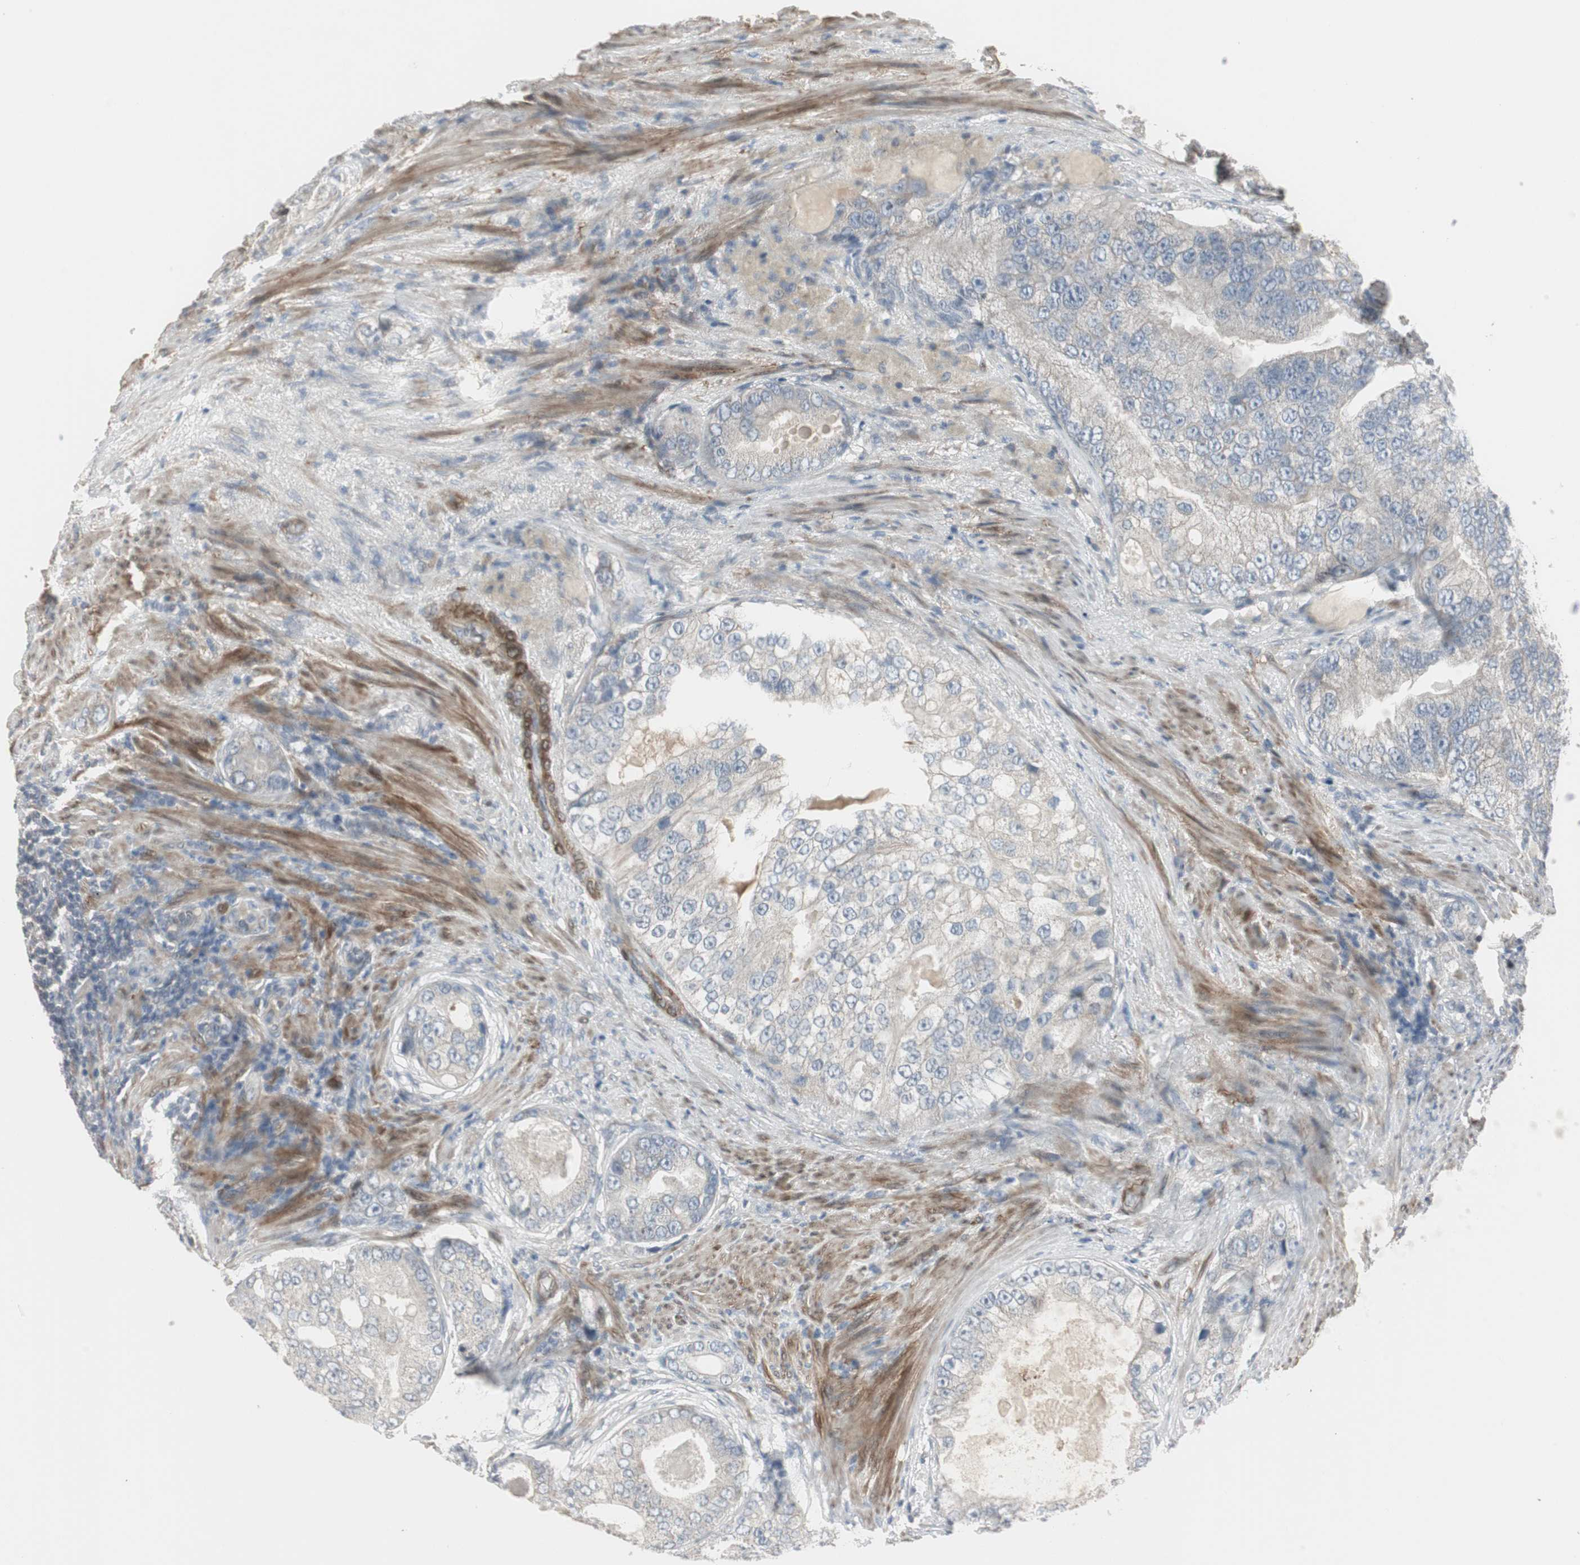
{"staining": {"intensity": "negative", "quantity": "none", "location": "none"}, "tissue": "prostate cancer", "cell_type": "Tumor cells", "image_type": "cancer", "snomed": [{"axis": "morphology", "description": "Adenocarcinoma, High grade"}, {"axis": "topography", "description": "Prostate"}], "caption": "Immunohistochemistry micrograph of prostate adenocarcinoma (high-grade) stained for a protein (brown), which exhibits no positivity in tumor cells. (DAB (3,3'-diaminobenzidine) immunohistochemistry, high magnification).", "gene": "DMPK", "patient": {"sex": "male", "age": 66}}